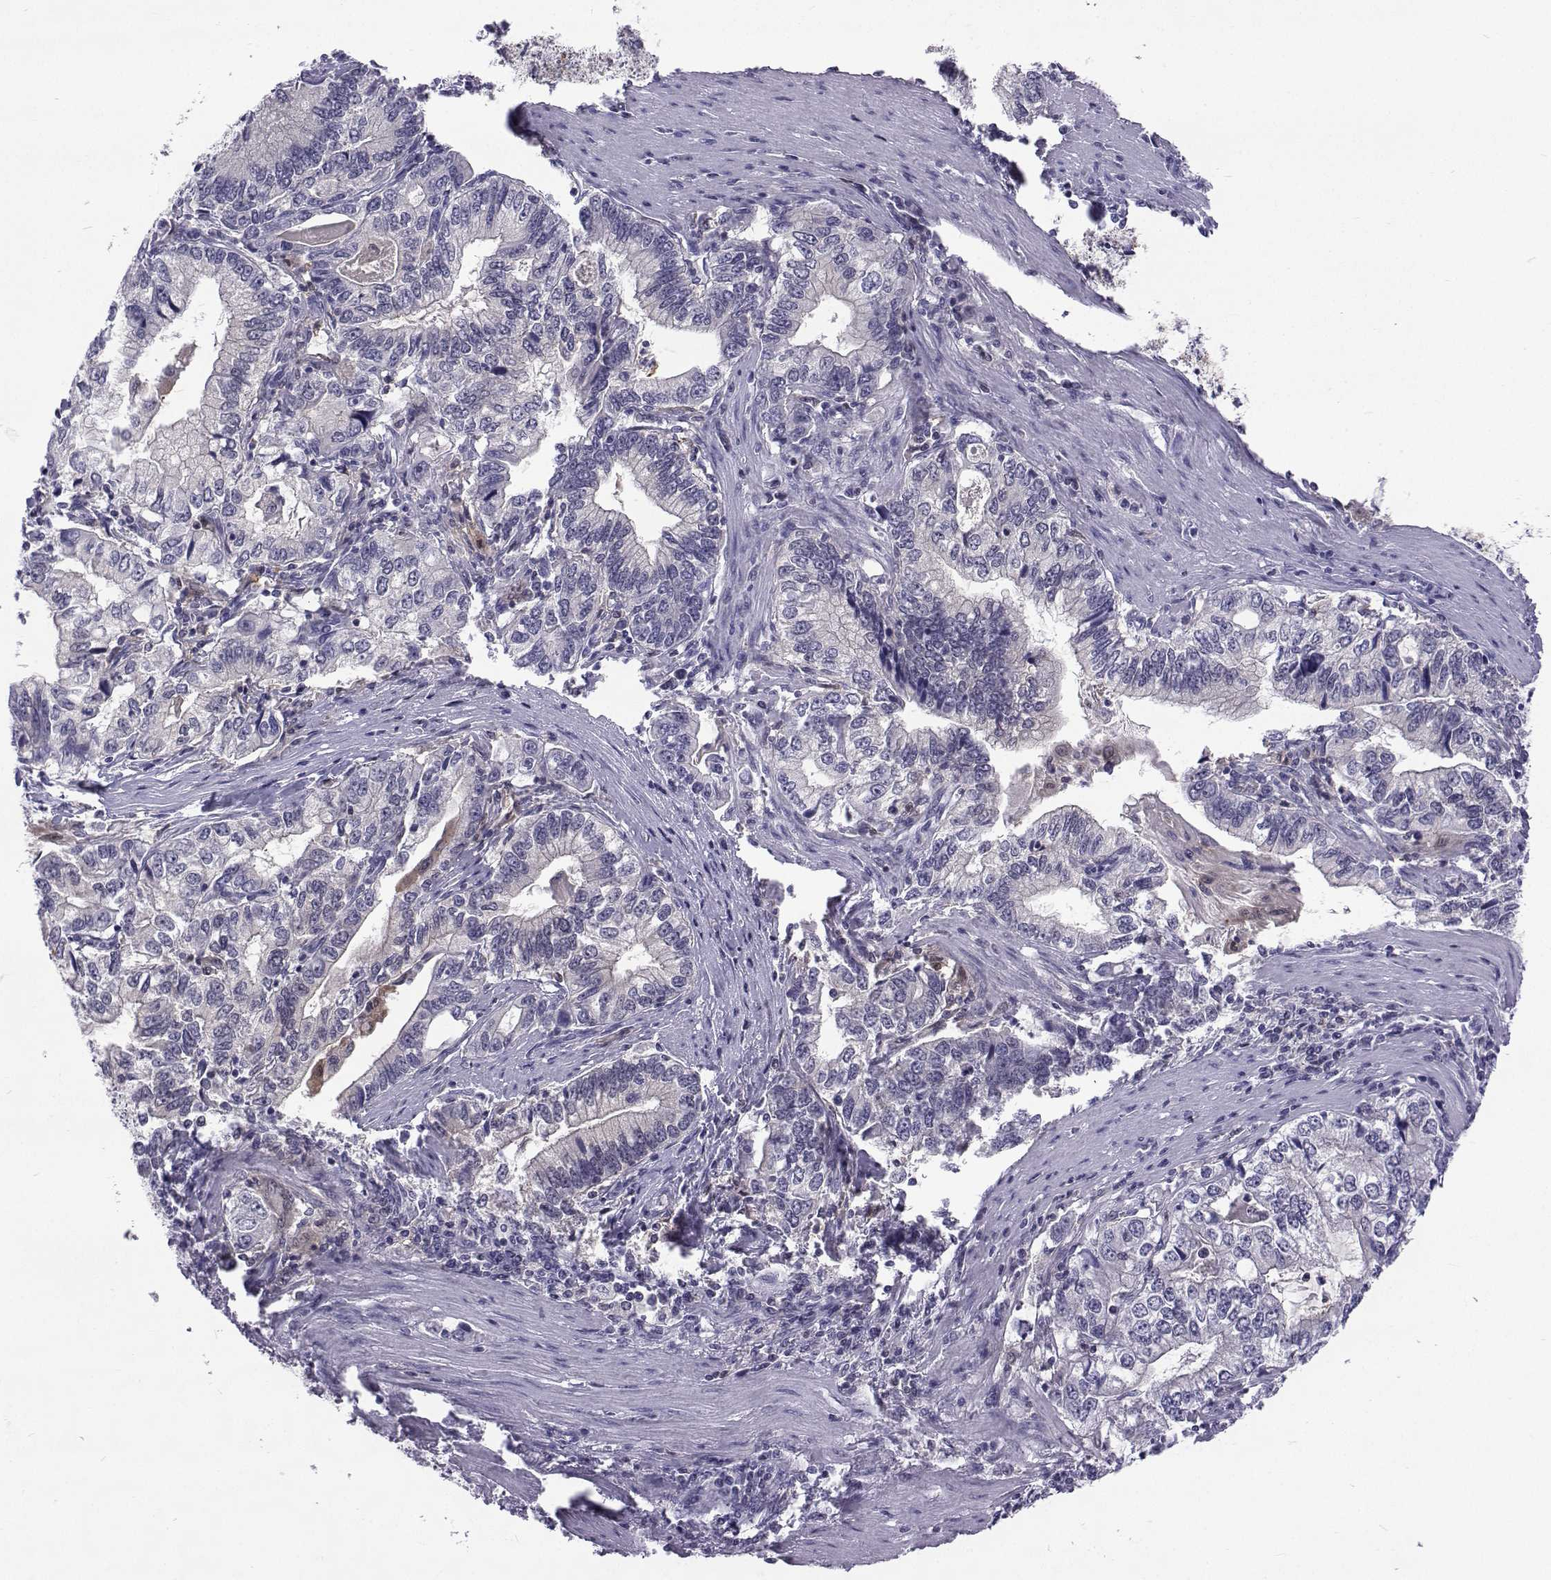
{"staining": {"intensity": "negative", "quantity": "none", "location": "none"}, "tissue": "stomach cancer", "cell_type": "Tumor cells", "image_type": "cancer", "snomed": [{"axis": "morphology", "description": "Adenocarcinoma, NOS"}, {"axis": "topography", "description": "Stomach, lower"}], "caption": "Immunohistochemical staining of human stomach adenocarcinoma exhibits no significant positivity in tumor cells.", "gene": "GALM", "patient": {"sex": "female", "age": 72}}